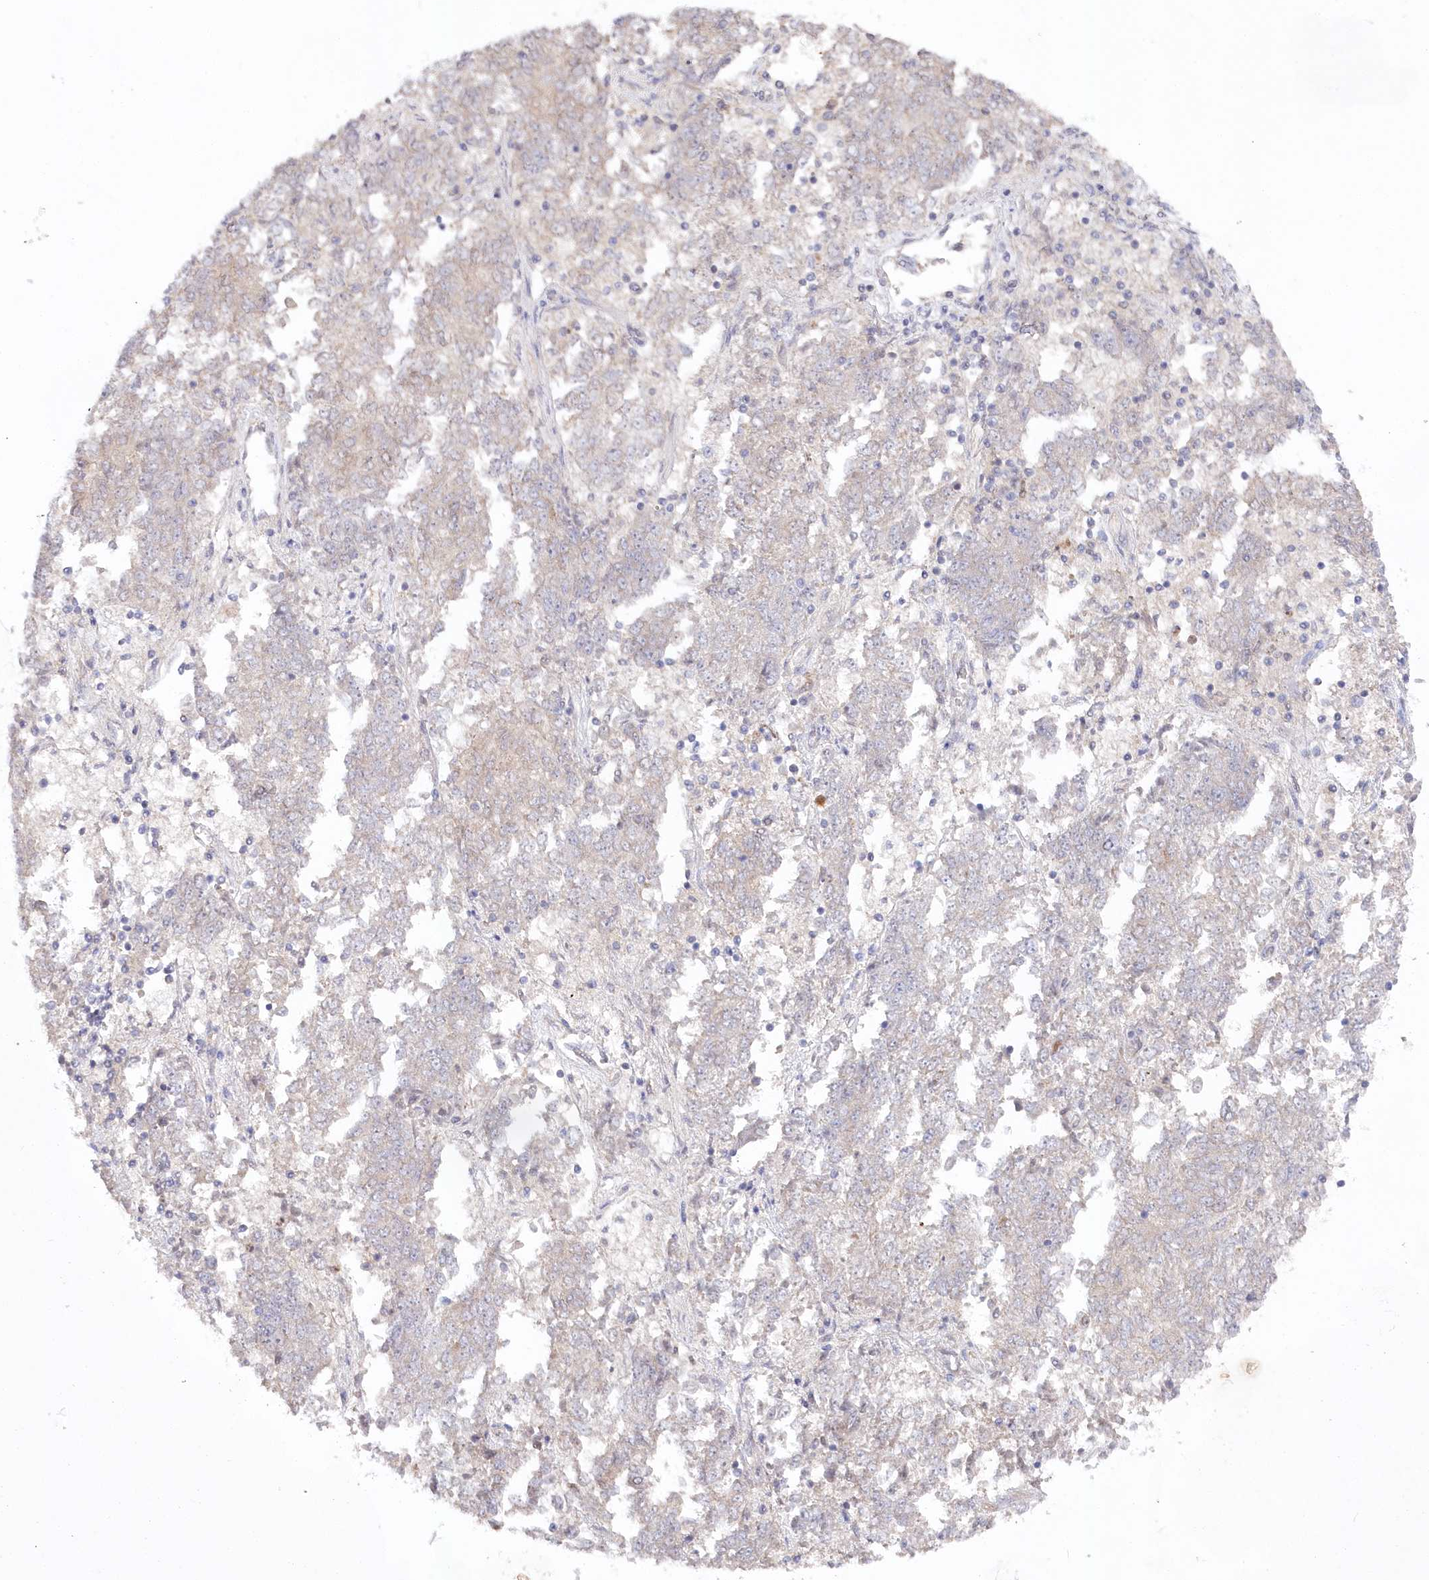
{"staining": {"intensity": "weak", "quantity": "<25%", "location": "cytoplasmic/membranous"}, "tissue": "endometrial cancer", "cell_type": "Tumor cells", "image_type": "cancer", "snomed": [{"axis": "morphology", "description": "Adenocarcinoma, NOS"}, {"axis": "topography", "description": "Endometrium"}], "caption": "The image reveals no significant positivity in tumor cells of endometrial cancer (adenocarcinoma).", "gene": "AAMDC", "patient": {"sex": "female", "age": 80}}